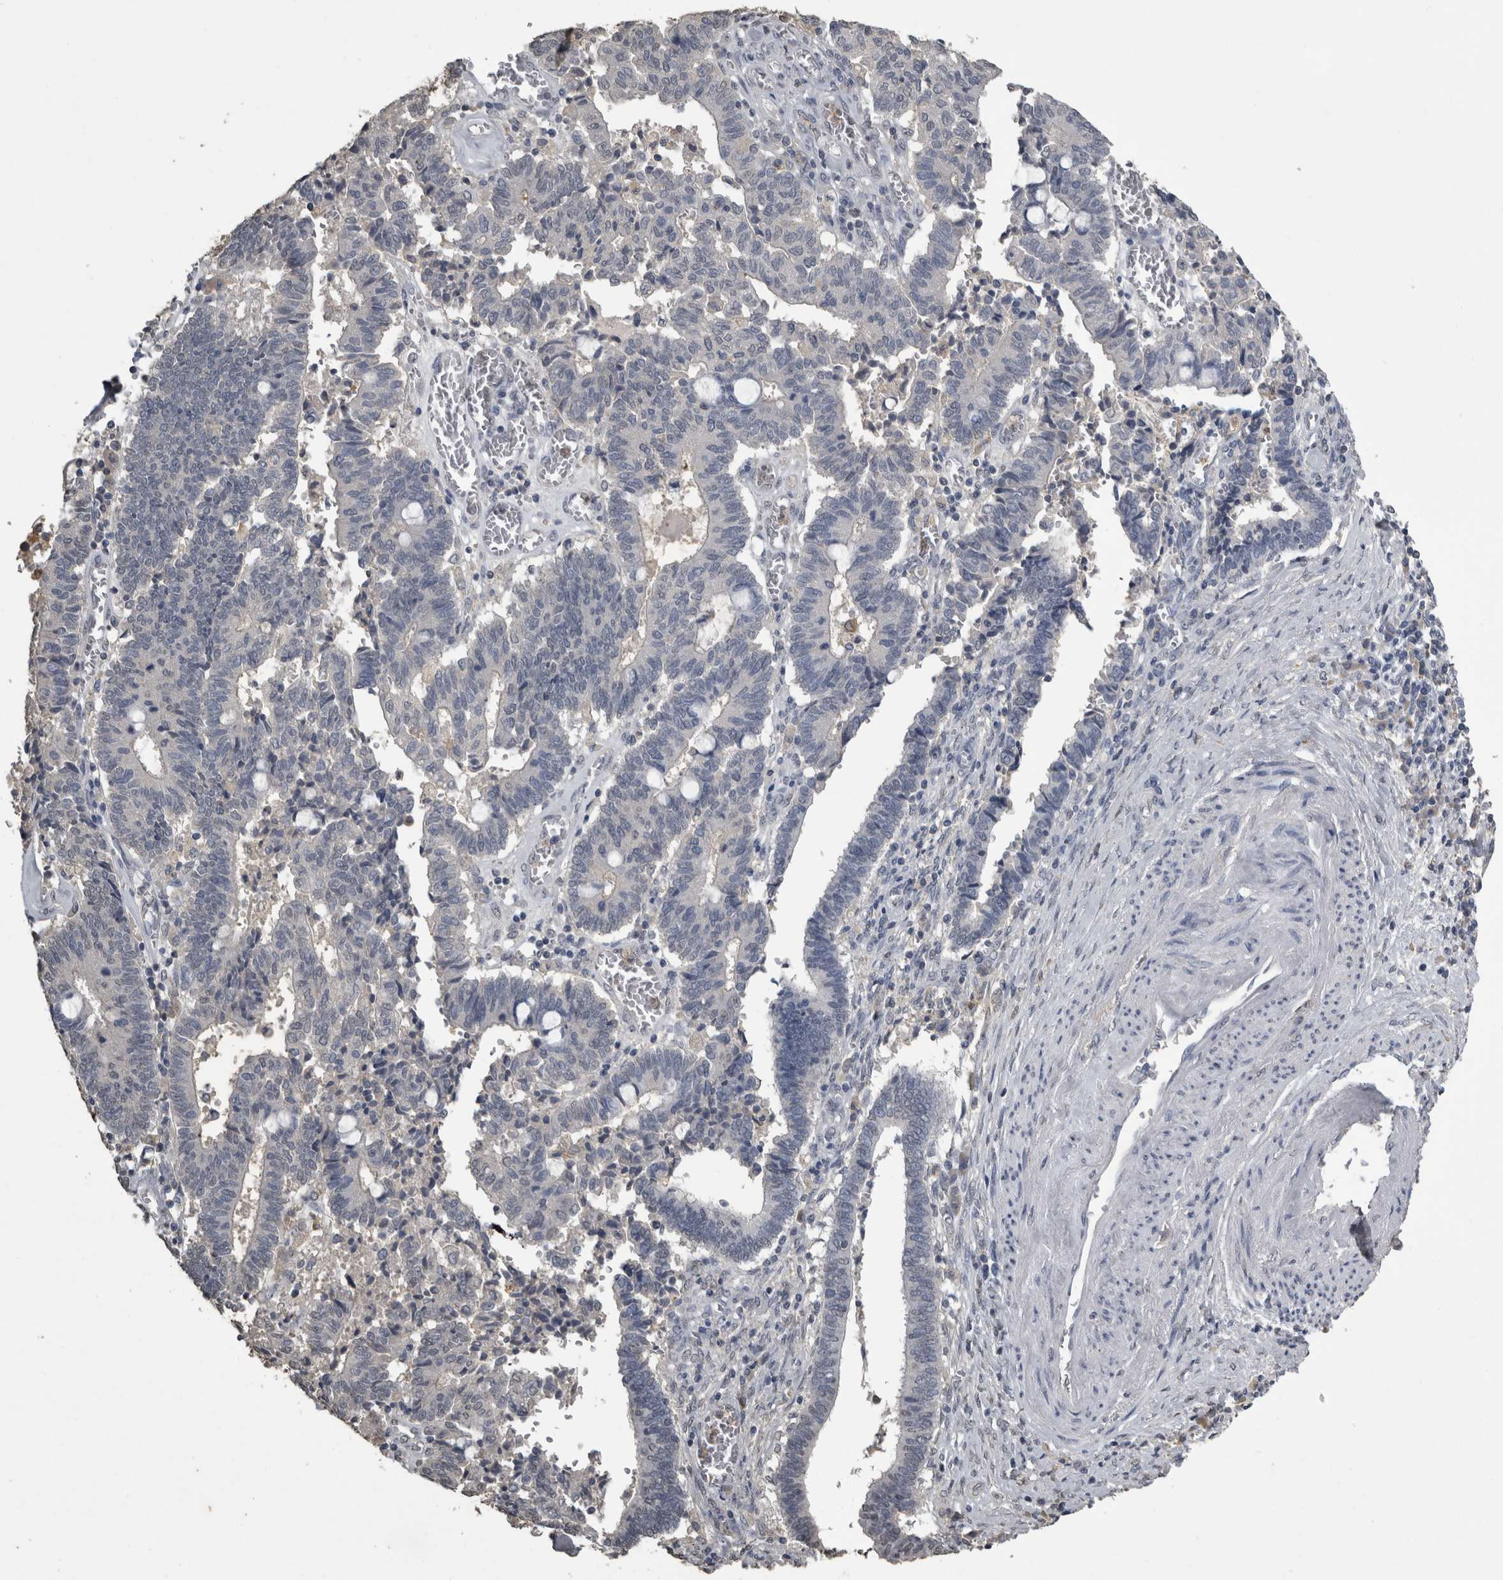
{"staining": {"intensity": "negative", "quantity": "none", "location": "none"}, "tissue": "cervical cancer", "cell_type": "Tumor cells", "image_type": "cancer", "snomed": [{"axis": "morphology", "description": "Adenocarcinoma, NOS"}, {"axis": "topography", "description": "Cervix"}], "caption": "IHC image of neoplastic tissue: human cervical adenocarcinoma stained with DAB (3,3'-diaminobenzidine) exhibits no significant protein expression in tumor cells.", "gene": "PIK3AP1", "patient": {"sex": "female", "age": 44}}